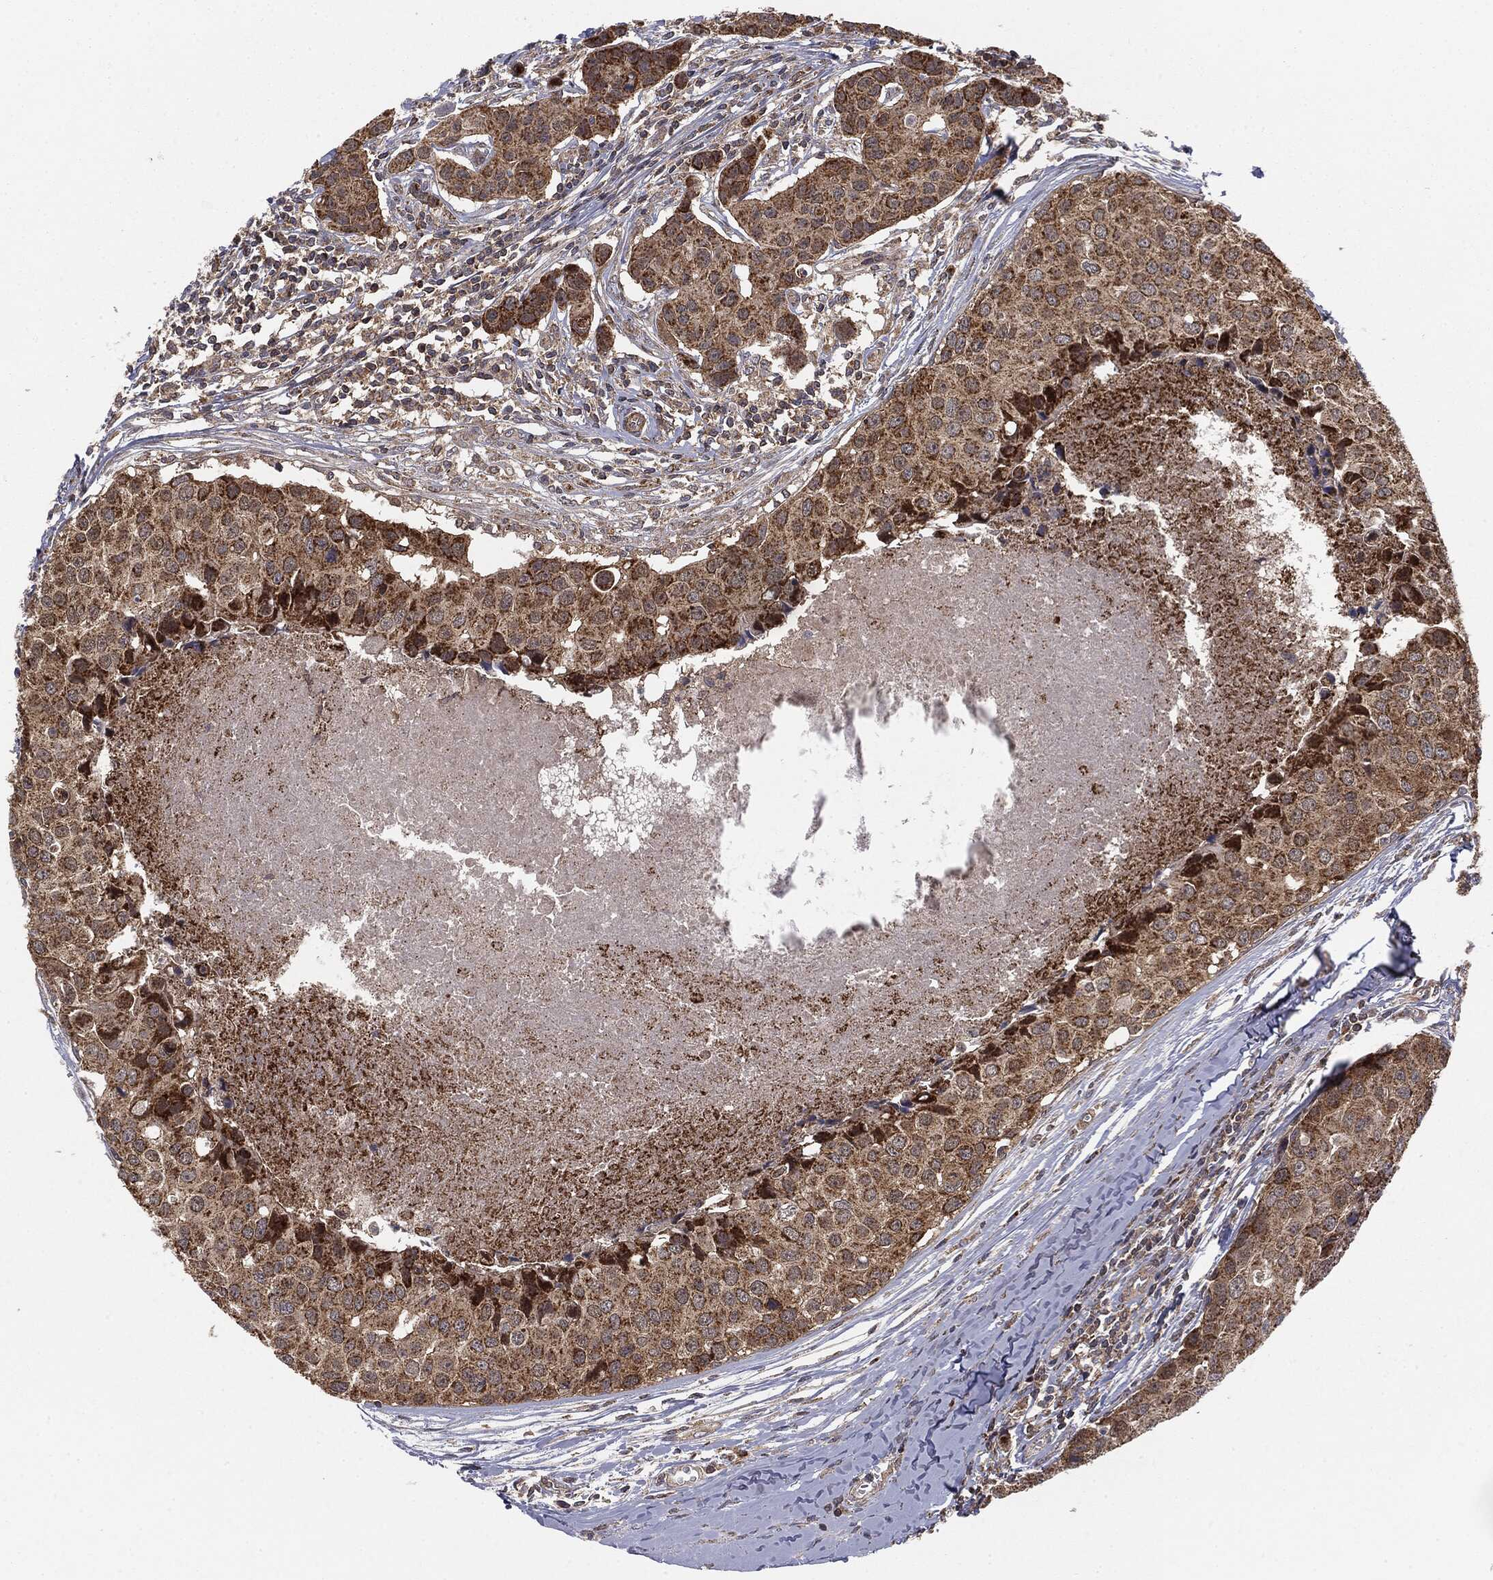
{"staining": {"intensity": "strong", "quantity": ">75%", "location": "cytoplasmic/membranous"}, "tissue": "breast cancer", "cell_type": "Tumor cells", "image_type": "cancer", "snomed": [{"axis": "morphology", "description": "Duct carcinoma"}, {"axis": "topography", "description": "Breast"}], "caption": "The histopathology image demonstrates staining of breast cancer, revealing strong cytoplasmic/membranous protein expression (brown color) within tumor cells.", "gene": "MTOR", "patient": {"sex": "female", "age": 24}}